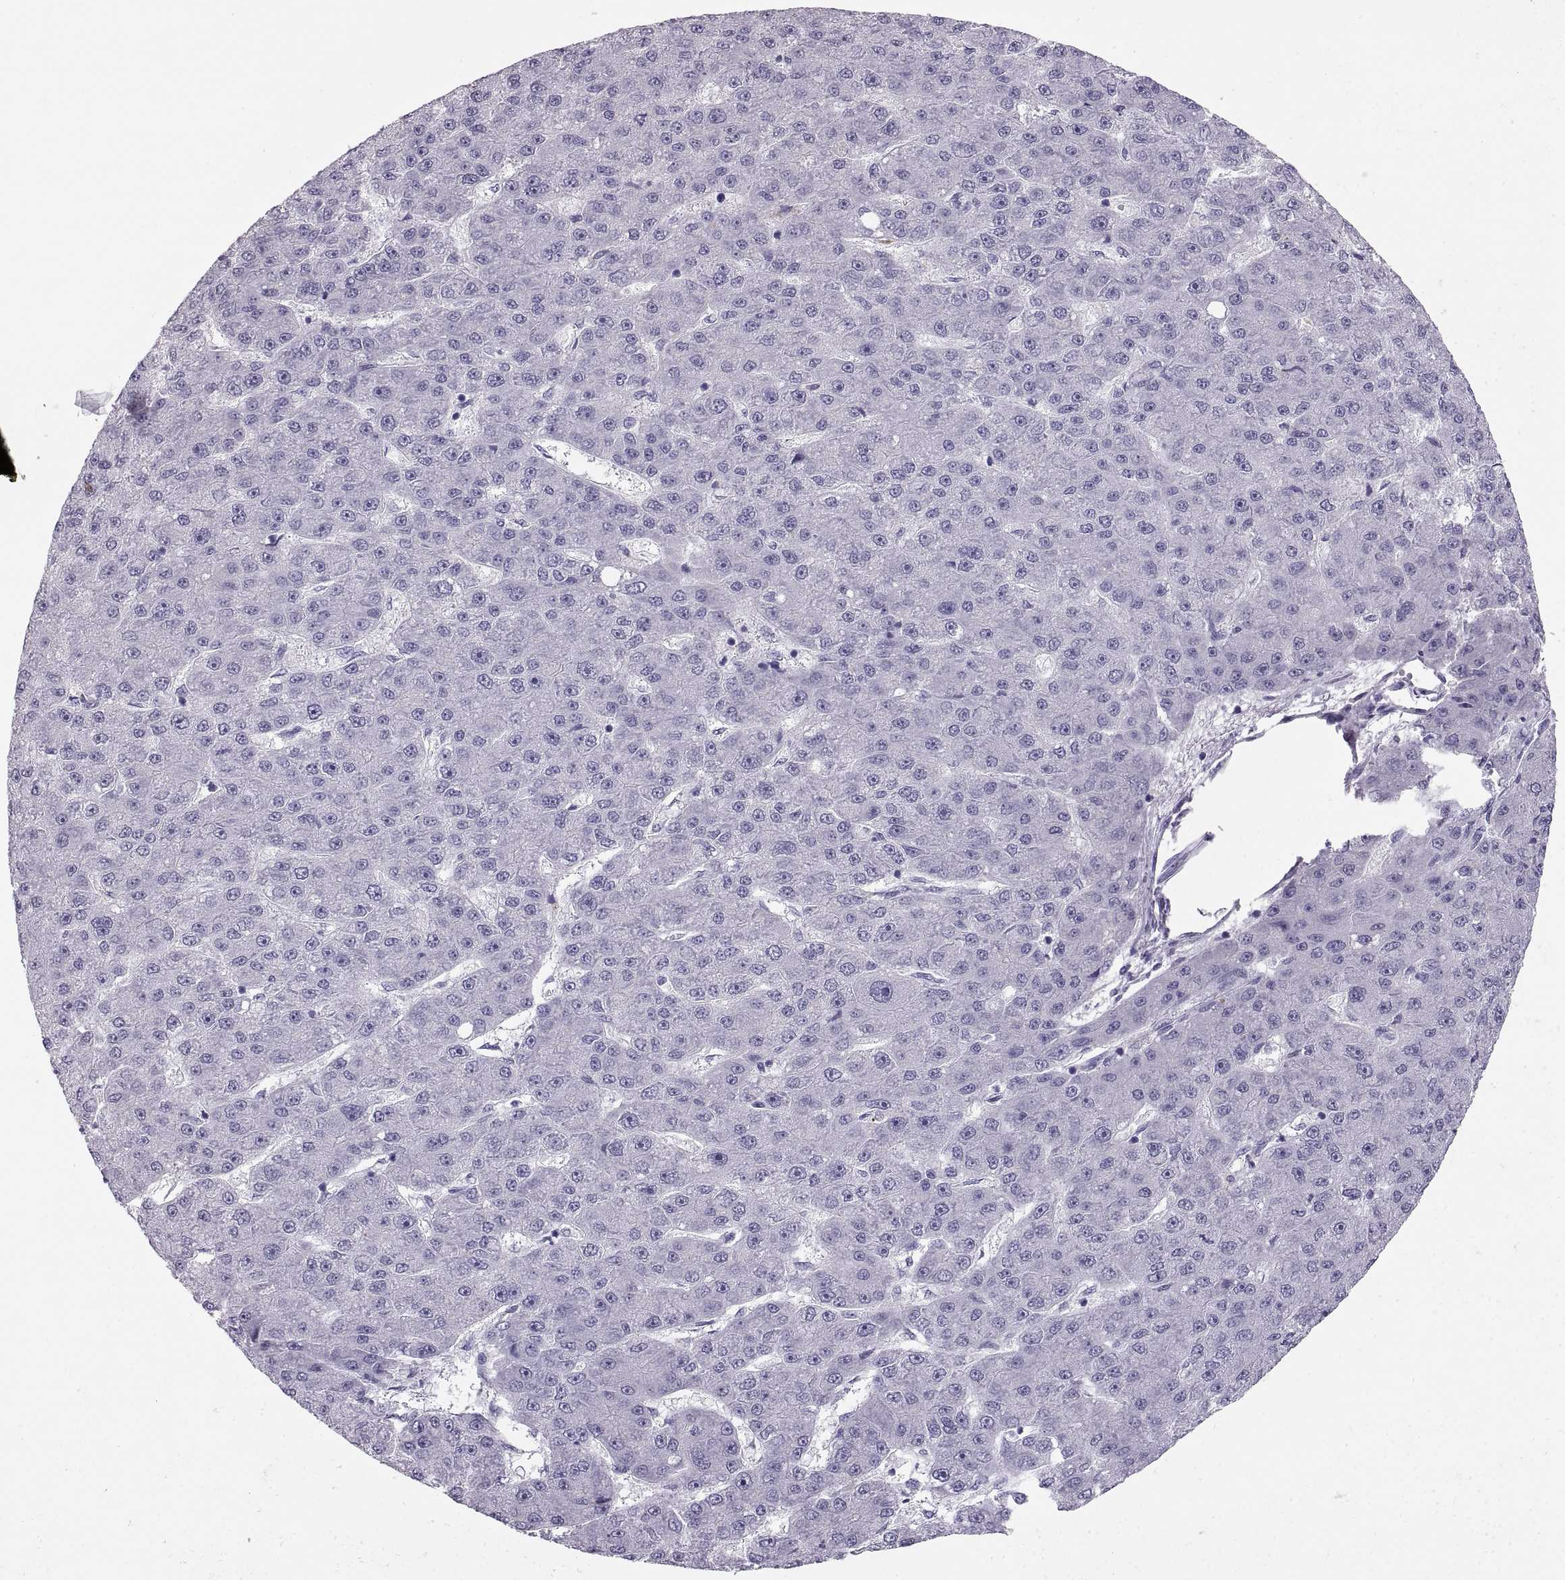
{"staining": {"intensity": "negative", "quantity": "none", "location": "none"}, "tissue": "liver cancer", "cell_type": "Tumor cells", "image_type": "cancer", "snomed": [{"axis": "morphology", "description": "Carcinoma, Hepatocellular, NOS"}, {"axis": "topography", "description": "Liver"}], "caption": "Human liver hepatocellular carcinoma stained for a protein using immunohistochemistry (IHC) reveals no expression in tumor cells.", "gene": "QRICH2", "patient": {"sex": "male", "age": 67}}